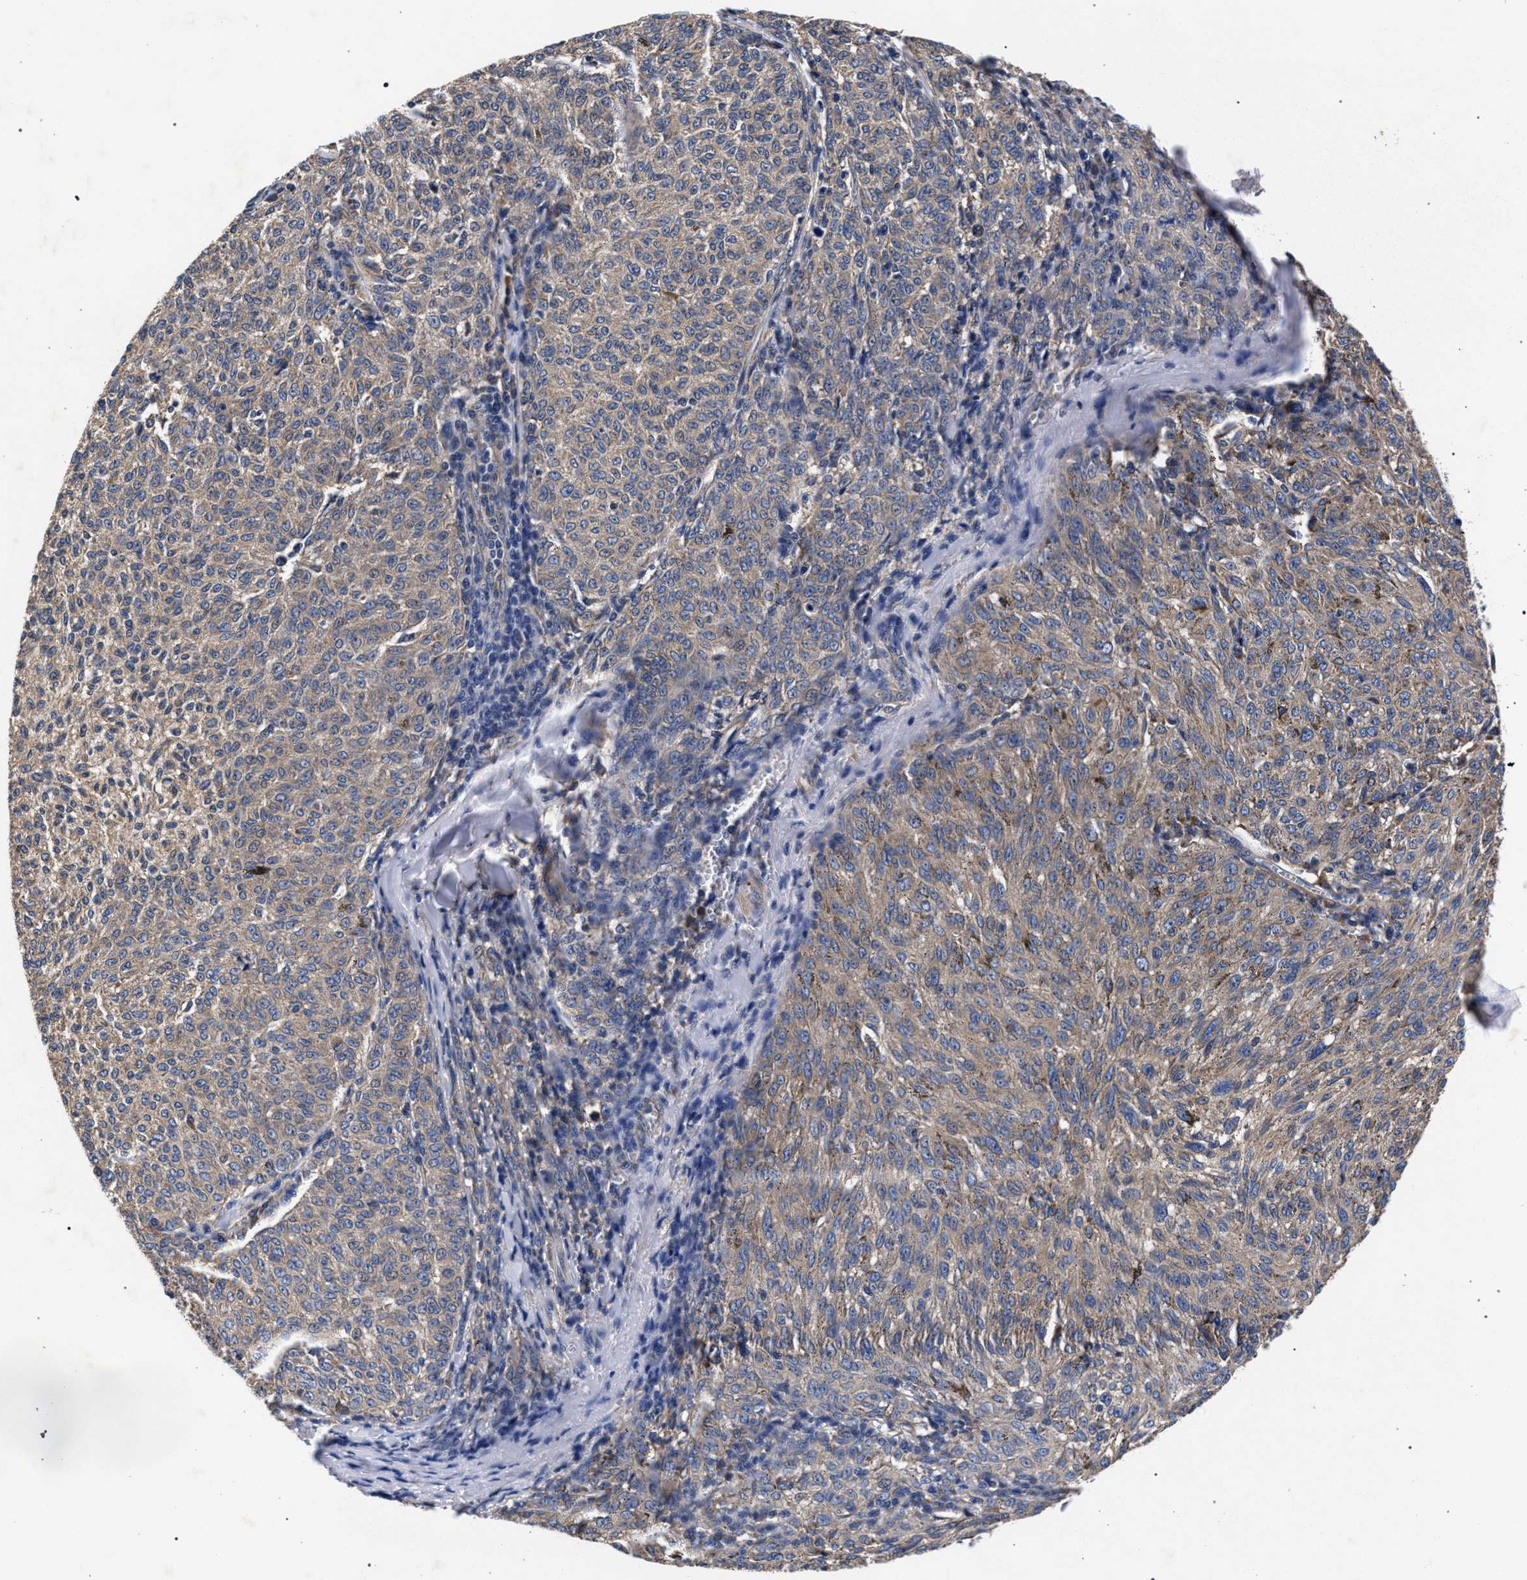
{"staining": {"intensity": "weak", "quantity": "25%-75%", "location": "cytoplasmic/membranous"}, "tissue": "melanoma", "cell_type": "Tumor cells", "image_type": "cancer", "snomed": [{"axis": "morphology", "description": "Malignant melanoma, NOS"}, {"axis": "topography", "description": "Skin"}], "caption": "High-magnification brightfield microscopy of melanoma stained with DAB (3,3'-diaminobenzidine) (brown) and counterstained with hematoxylin (blue). tumor cells exhibit weak cytoplasmic/membranous staining is present in approximately25%-75% of cells. (Brightfield microscopy of DAB IHC at high magnification).", "gene": "CFAP95", "patient": {"sex": "female", "age": 72}}